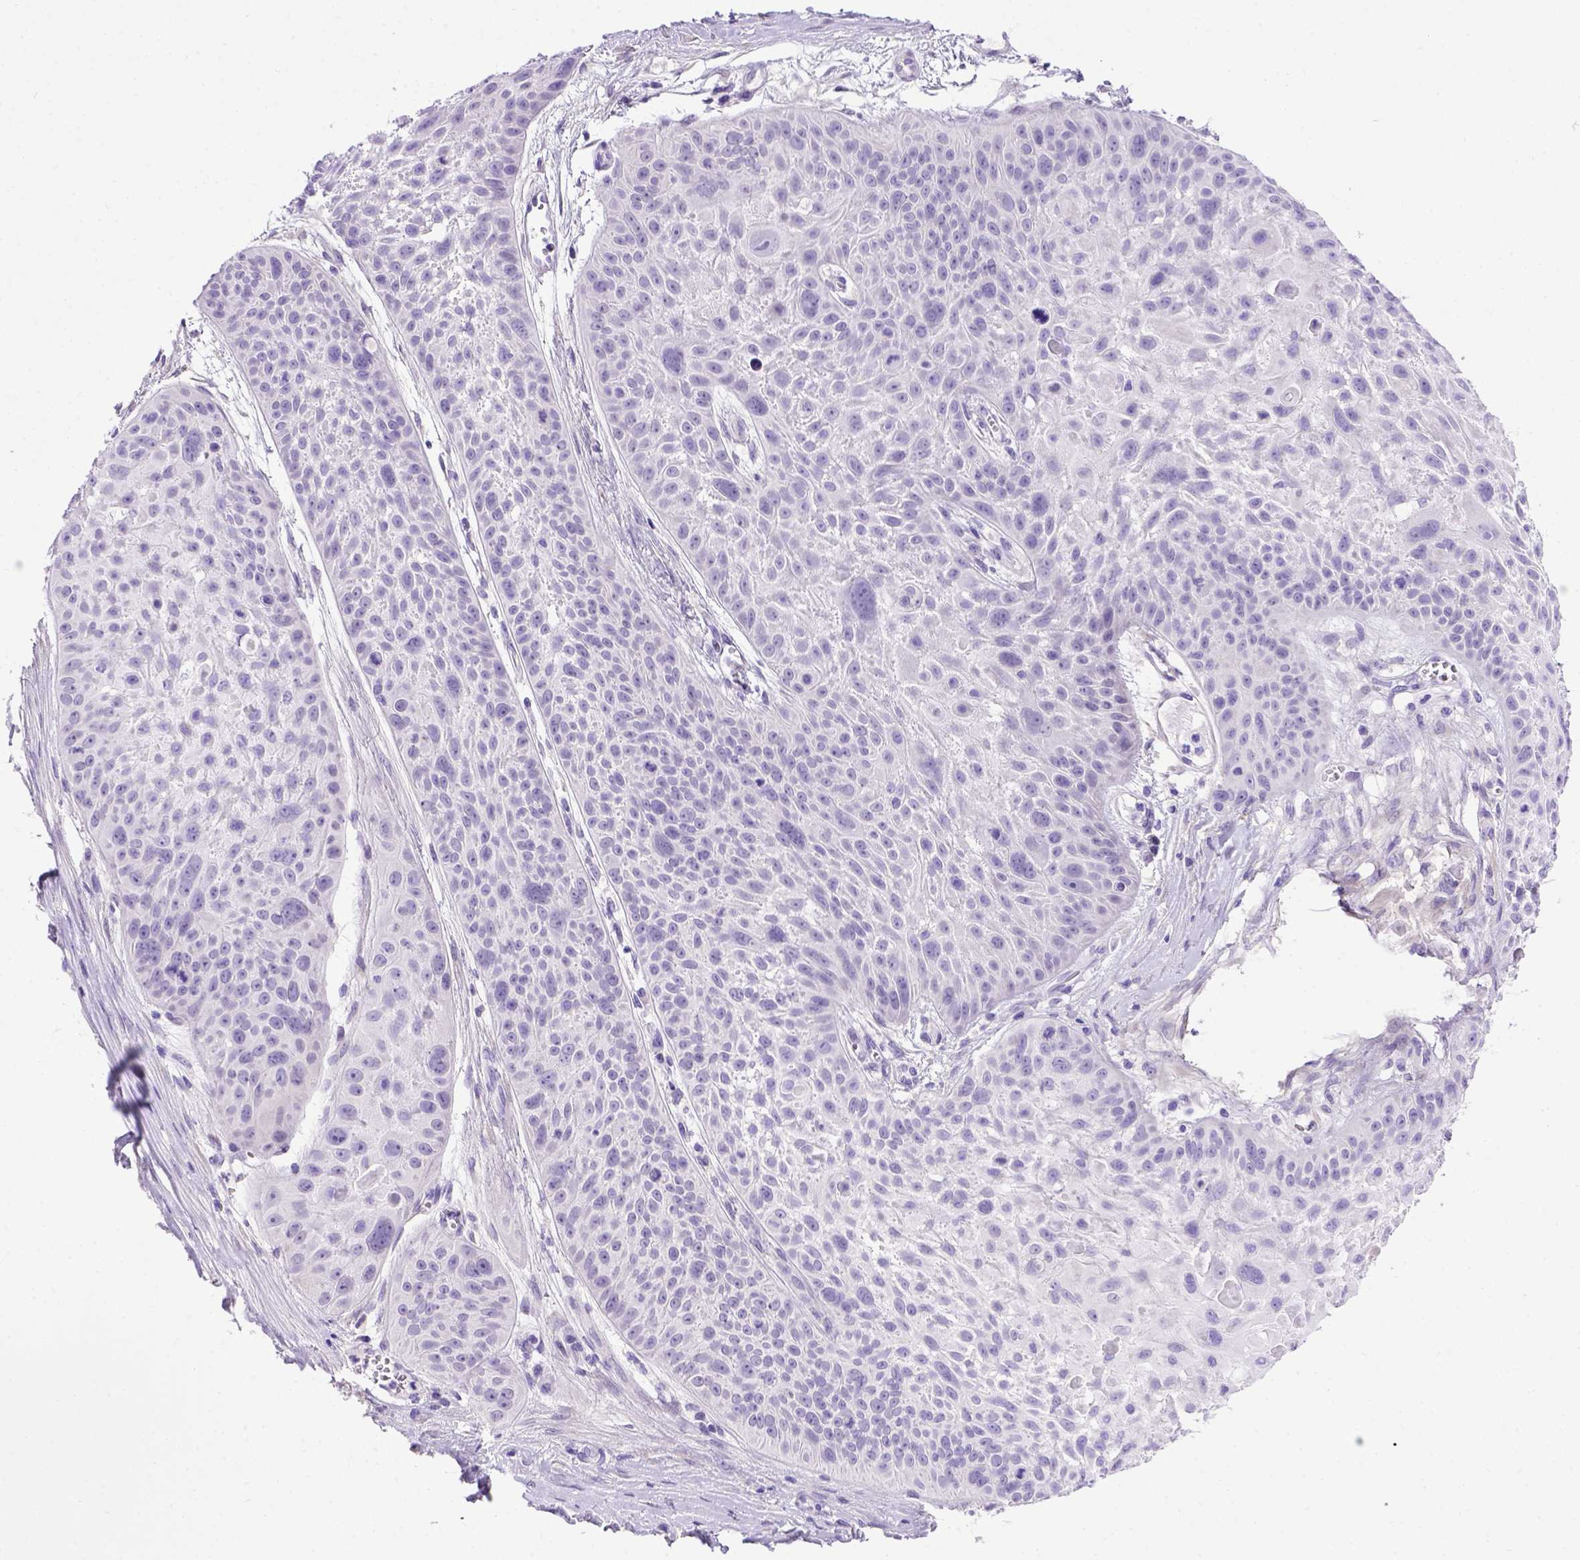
{"staining": {"intensity": "negative", "quantity": "none", "location": "none"}, "tissue": "skin cancer", "cell_type": "Tumor cells", "image_type": "cancer", "snomed": [{"axis": "morphology", "description": "Squamous cell carcinoma, NOS"}, {"axis": "topography", "description": "Skin"}, {"axis": "topography", "description": "Anal"}], "caption": "This is a histopathology image of immunohistochemistry (IHC) staining of skin cancer, which shows no positivity in tumor cells.", "gene": "ADAM12", "patient": {"sex": "female", "age": 75}}